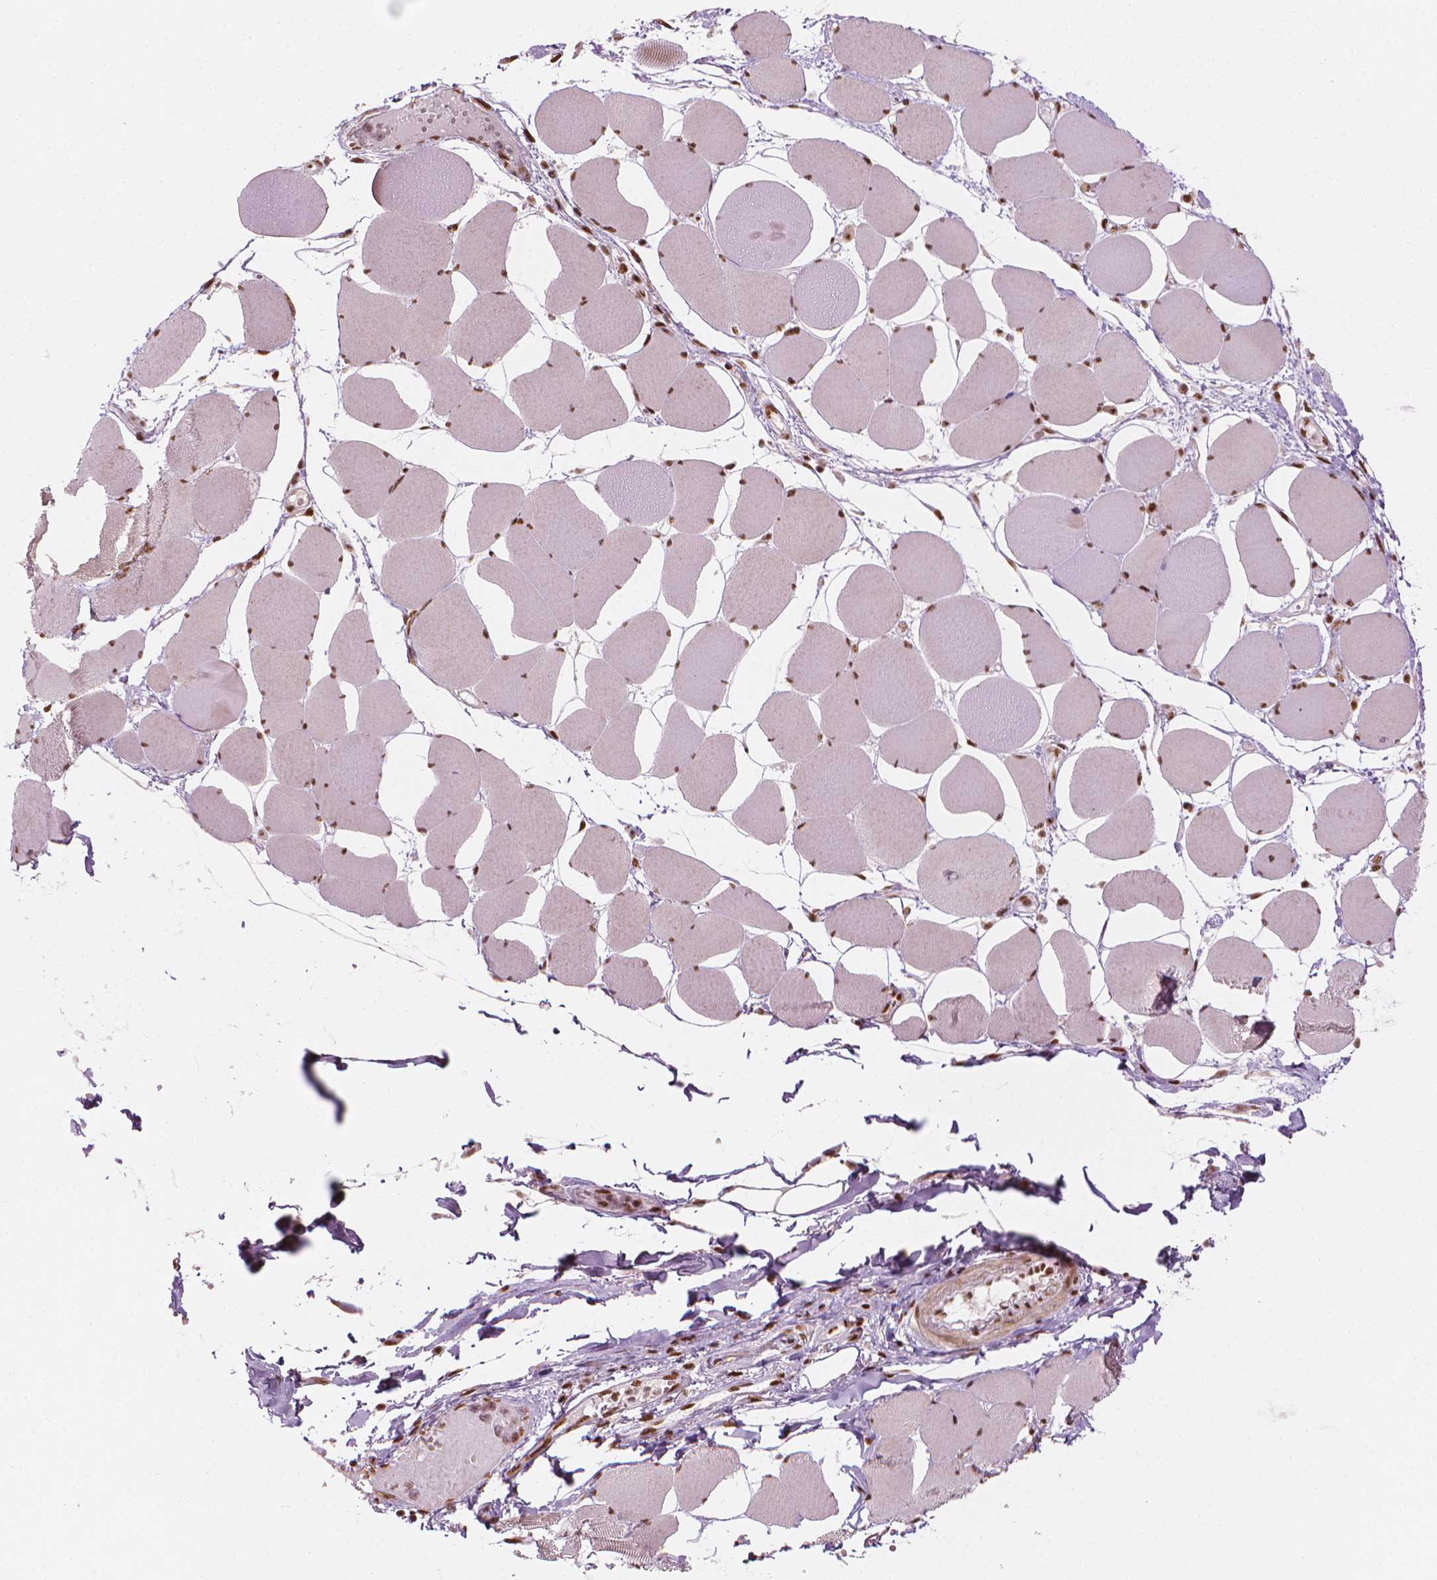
{"staining": {"intensity": "strong", "quantity": ">75%", "location": "nuclear"}, "tissue": "skeletal muscle", "cell_type": "Myocytes", "image_type": "normal", "snomed": [{"axis": "morphology", "description": "Normal tissue, NOS"}, {"axis": "topography", "description": "Skeletal muscle"}], "caption": "This photomicrograph demonstrates IHC staining of normal human skeletal muscle, with high strong nuclear staining in approximately >75% of myocytes.", "gene": "ELF2", "patient": {"sex": "female", "age": 75}}